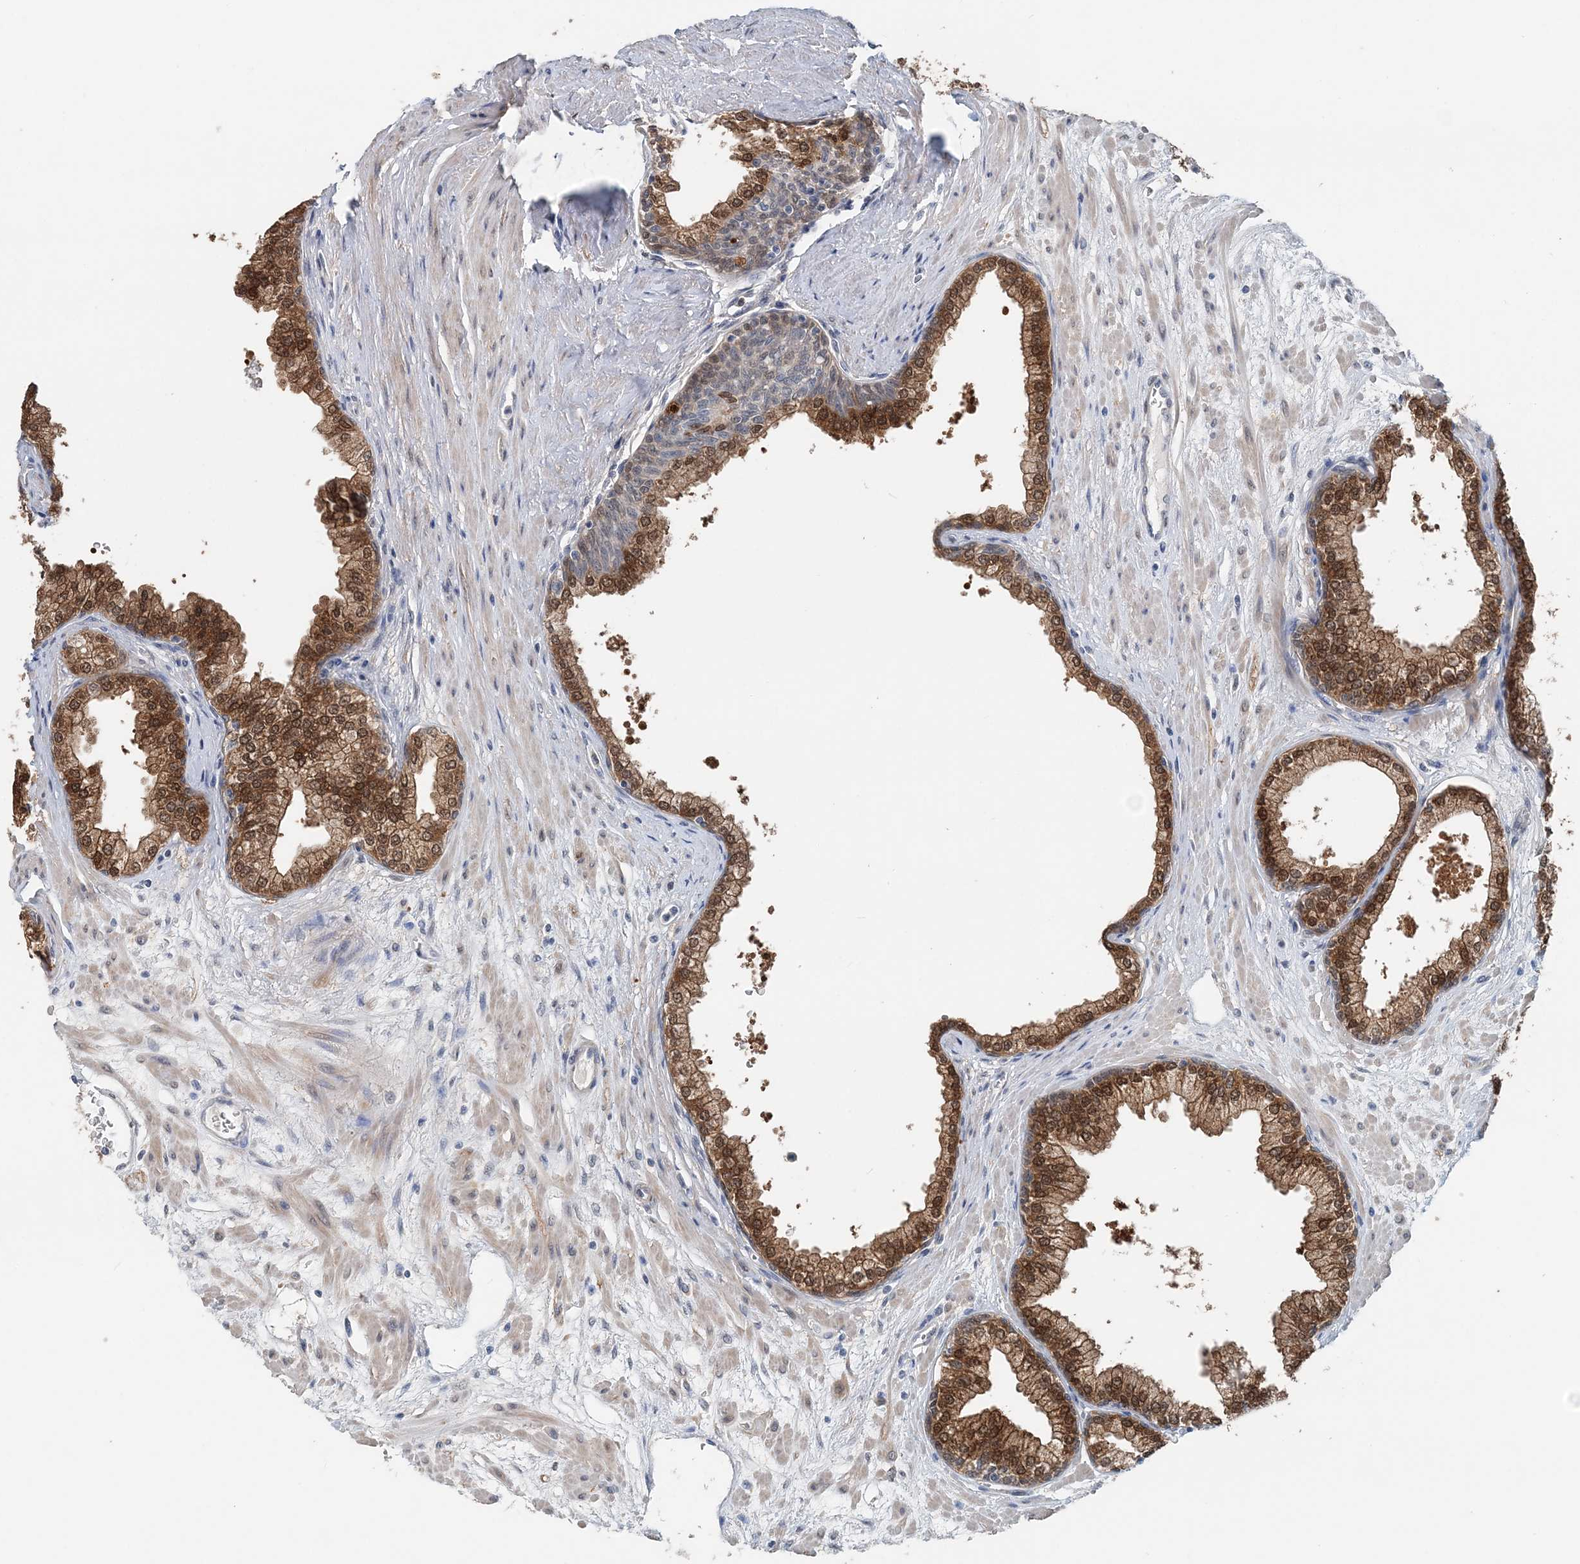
{"staining": {"intensity": "strong", "quantity": ">75%", "location": "cytoplasmic/membranous,nuclear"}, "tissue": "prostate", "cell_type": "Glandular cells", "image_type": "normal", "snomed": [{"axis": "morphology", "description": "Normal tissue, NOS"}, {"axis": "morphology", "description": "Urothelial carcinoma, Low grade"}, {"axis": "topography", "description": "Urinary bladder"}, {"axis": "topography", "description": "Prostate"}], "caption": "Immunohistochemistry (IHC) of normal prostate reveals high levels of strong cytoplasmic/membranous,nuclear expression in about >75% of glandular cells.", "gene": "PFN2", "patient": {"sex": "male", "age": 60}}